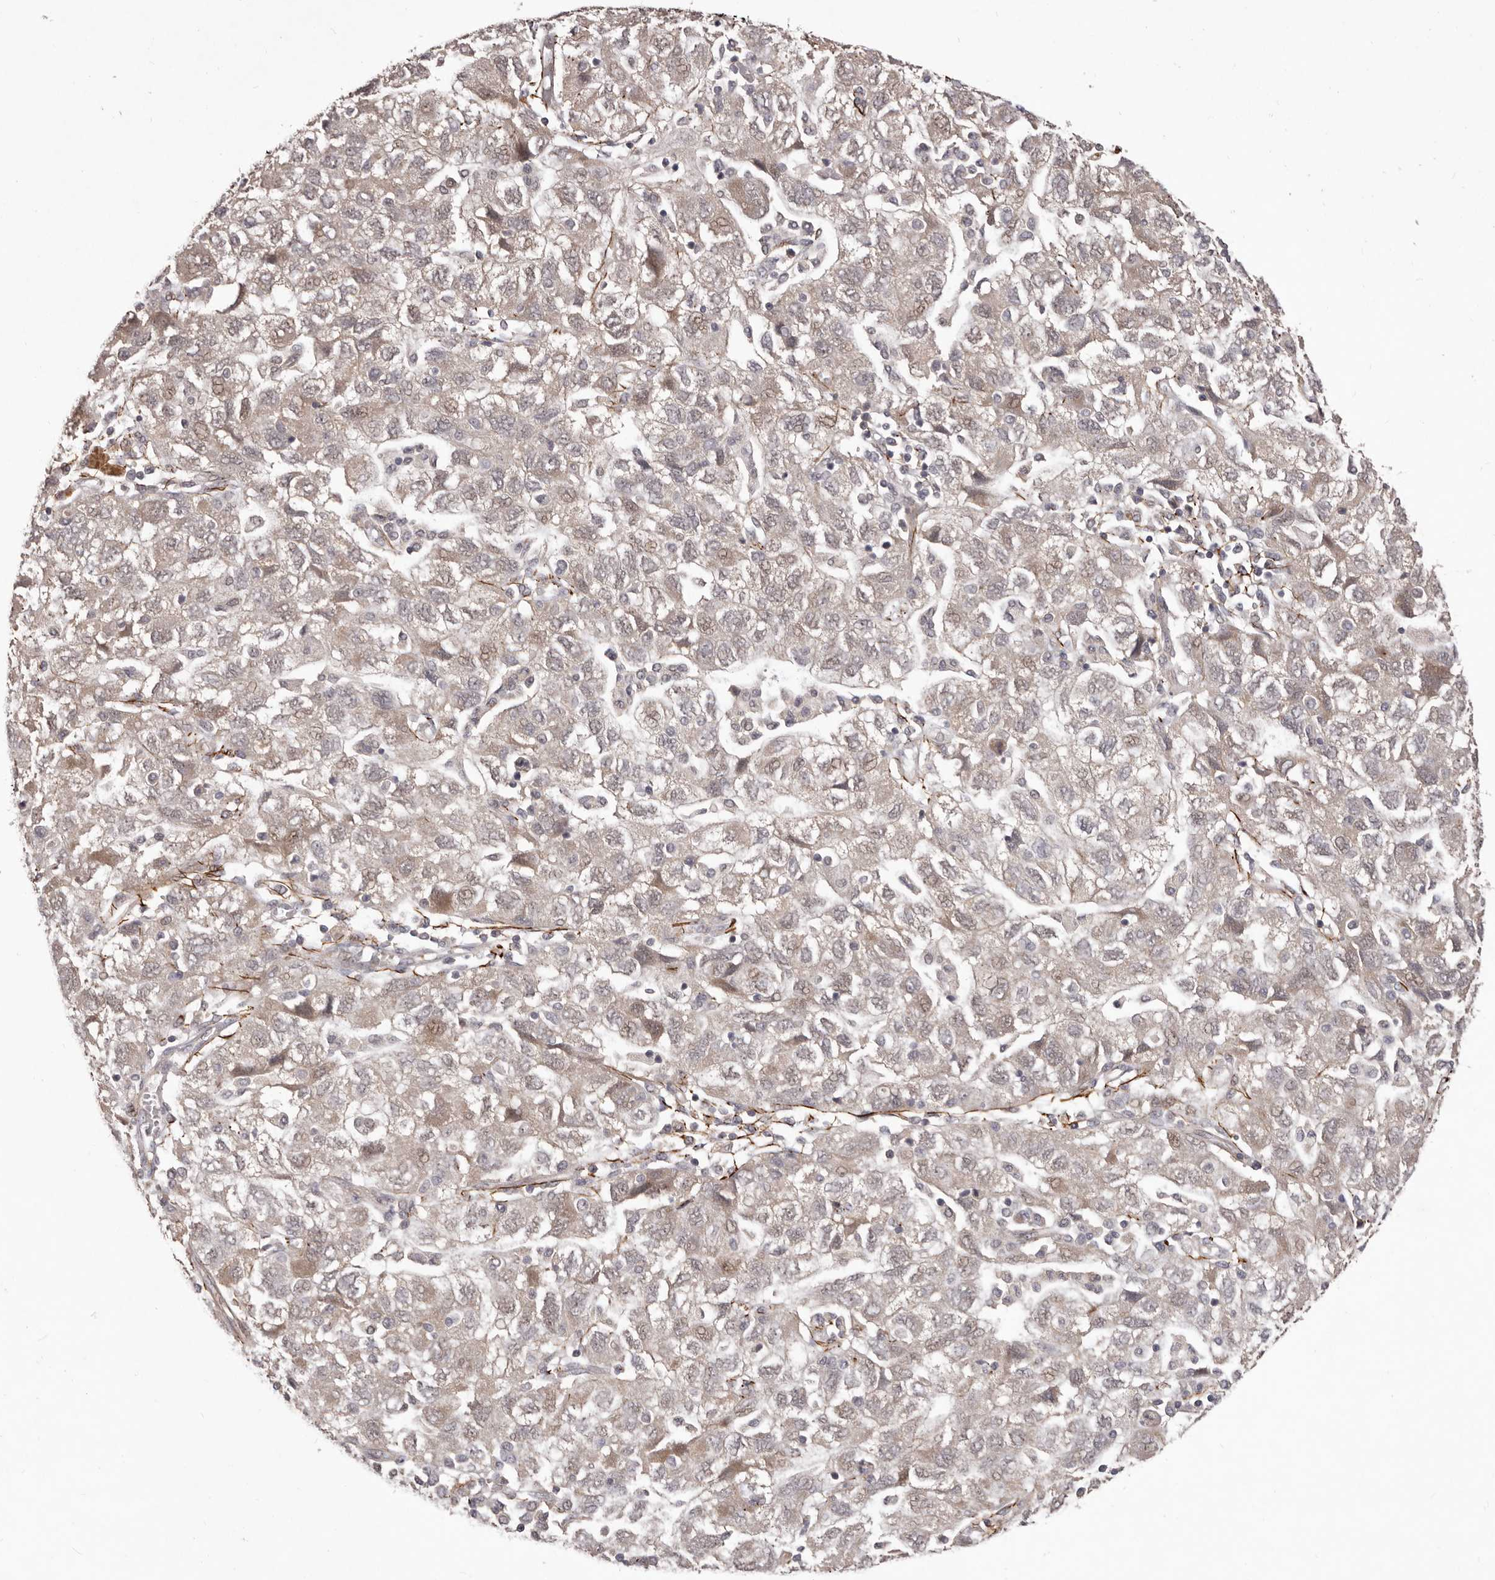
{"staining": {"intensity": "weak", "quantity": "<25%", "location": "cytoplasmic/membranous"}, "tissue": "ovarian cancer", "cell_type": "Tumor cells", "image_type": "cancer", "snomed": [{"axis": "morphology", "description": "Carcinoma, NOS"}, {"axis": "morphology", "description": "Cystadenocarcinoma, serous, NOS"}, {"axis": "topography", "description": "Ovary"}], "caption": "Immunohistochemistry of human ovarian carcinoma reveals no staining in tumor cells.", "gene": "HBS1L", "patient": {"sex": "female", "age": 69}}